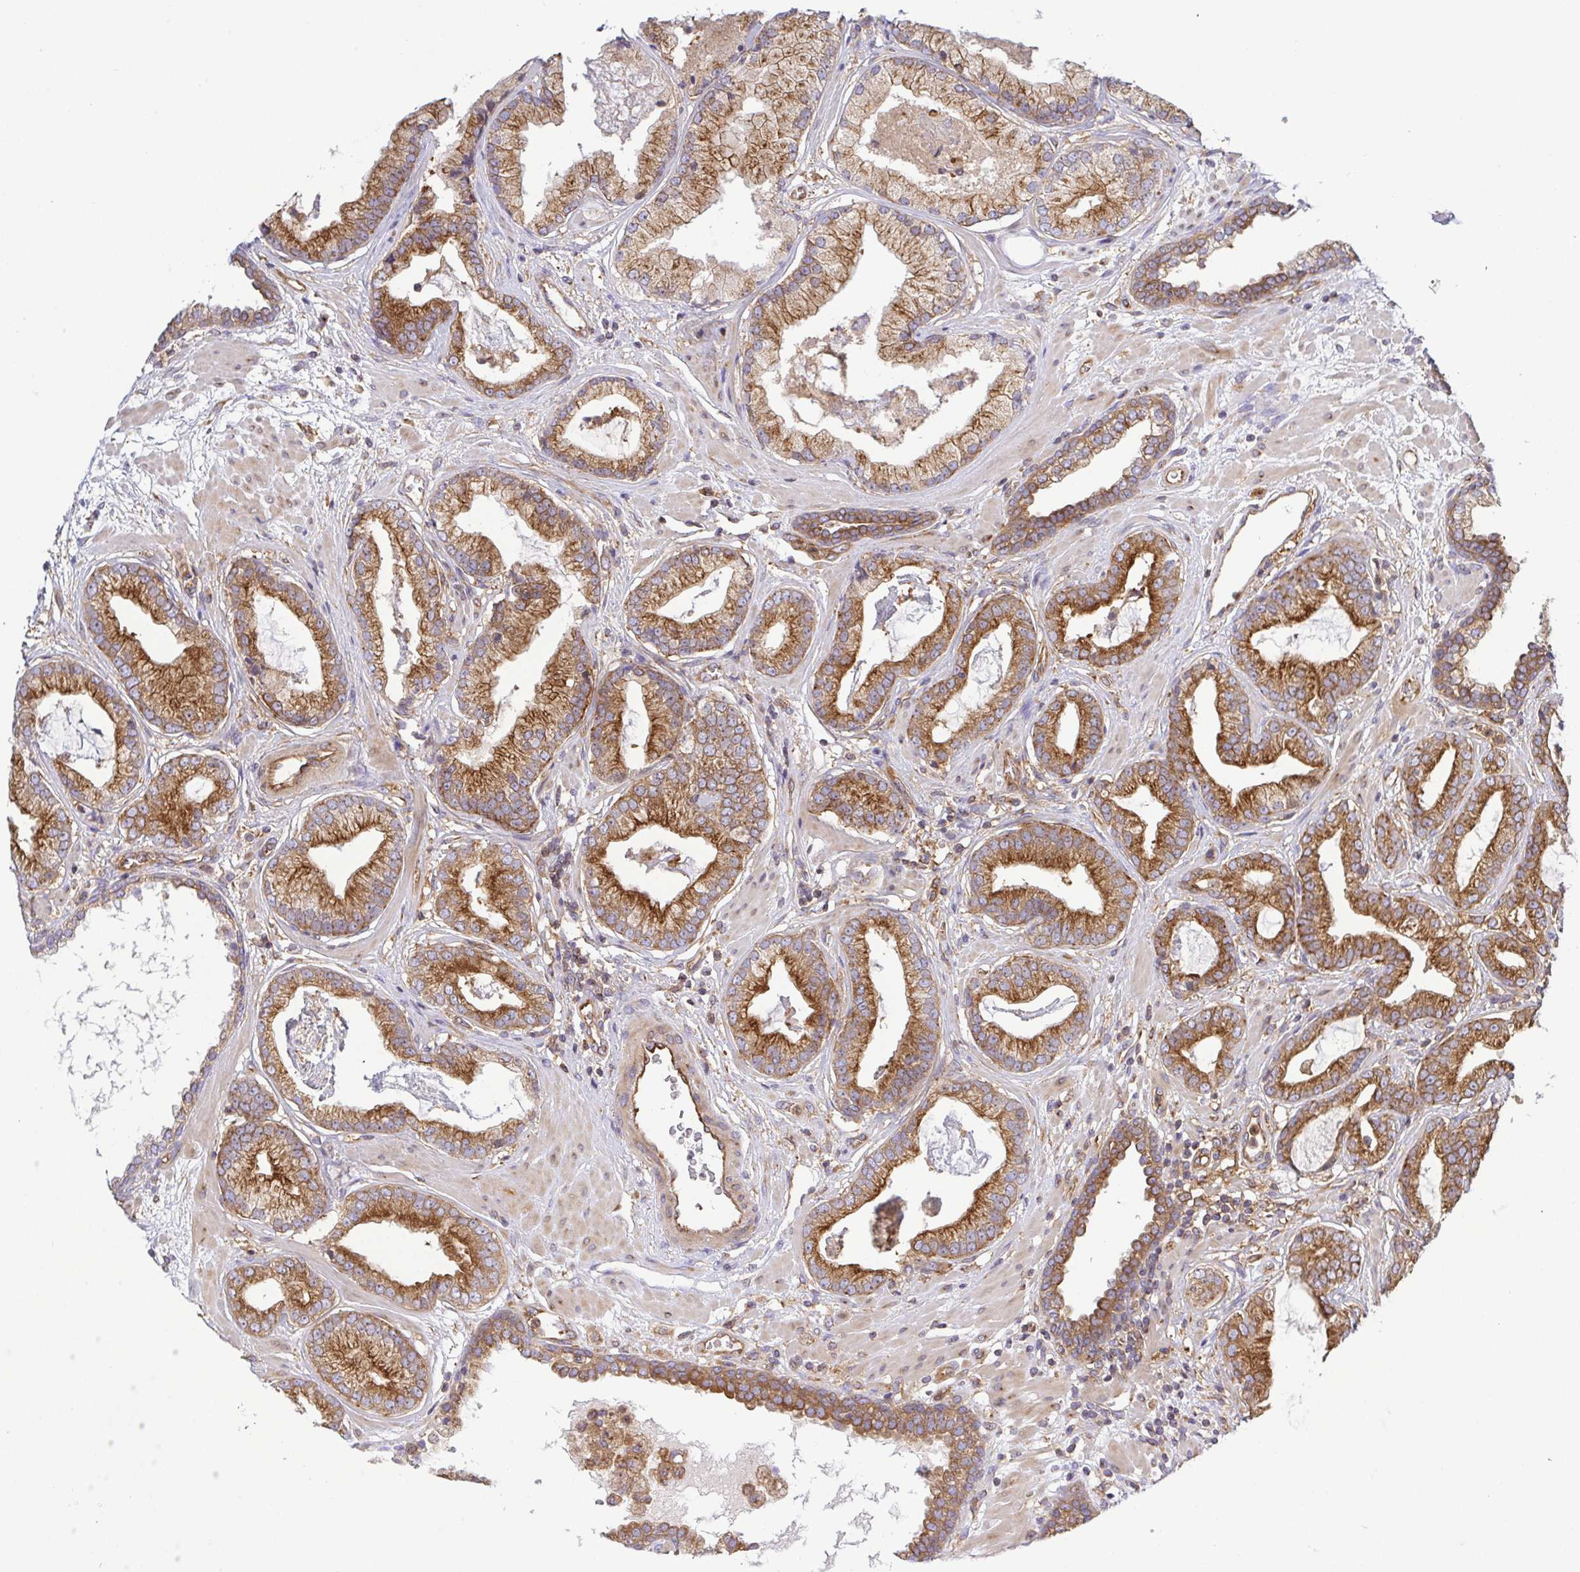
{"staining": {"intensity": "moderate", "quantity": ">75%", "location": "cytoplasmic/membranous"}, "tissue": "prostate cancer", "cell_type": "Tumor cells", "image_type": "cancer", "snomed": [{"axis": "morphology", "description": "Adenocarcinoma, Low grade"}, {"axis": "topography", "description": "Prostate"}], "caption": "Adenocarcinoma (low-grade) (prostate) tissue exhibits moderate cytoplasmic/membranous positivity in about >75% of tumor cells", "gene": "KIF5B", "patient": {"sex": "male", "age": 62}}